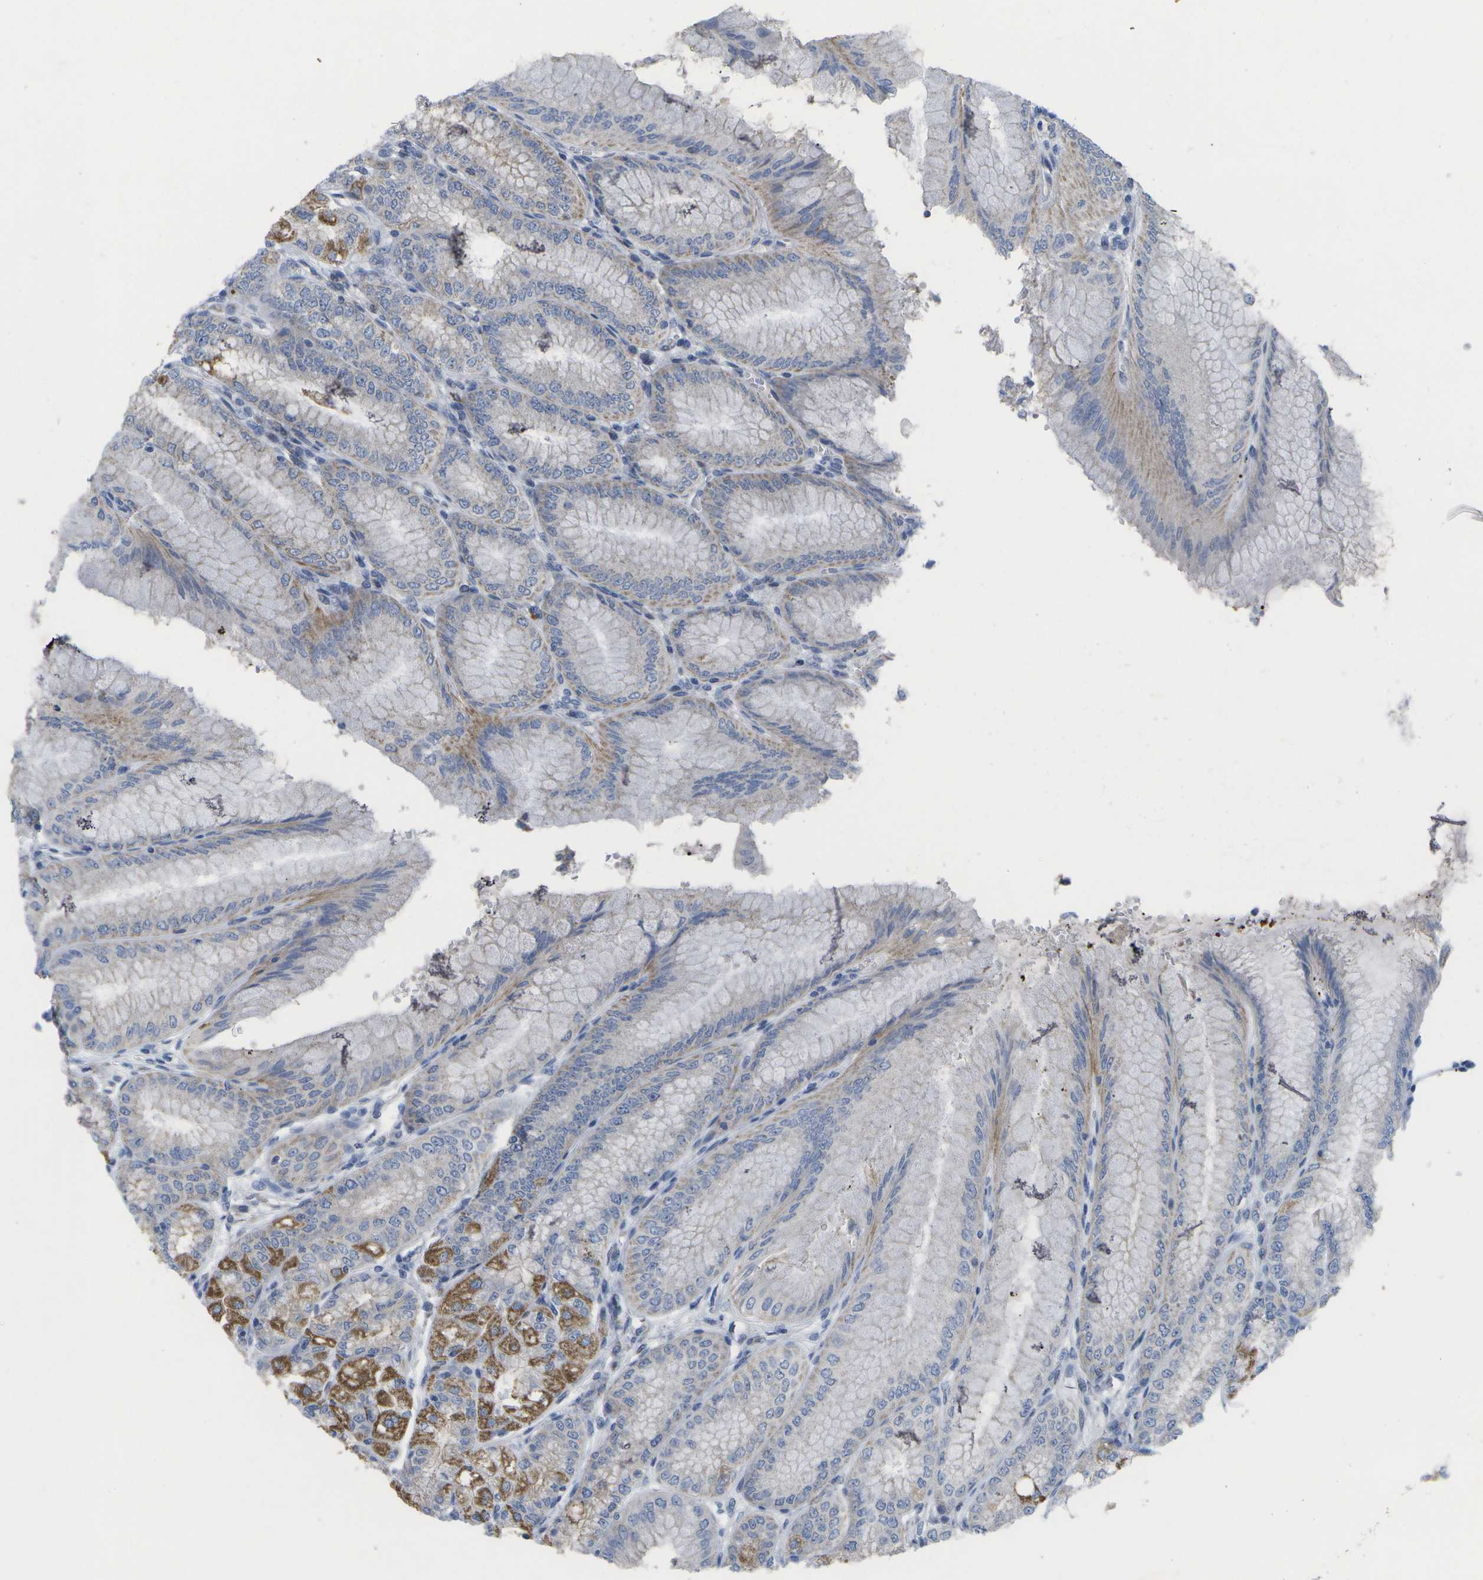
{"staining": {"intensity": "strong", "quantity": "25%-75%", "location": "cytoplasmic/membranous"}, "tissue": "stomach", "cell_type": "Glandular cells", "image_type": "normal", "snomed": [{"axis": "morphology", "description": "Normal tissue, NOS"}, {"axis": "topography", "description": "Stomach, lower"}], "caption": "This micrograph shows immunohistochemistry (IHC) staining of normal human stomach, with high strong cytoplasmic/membranous expression in about 25%-75% of glandular cells.", "gene": "TMEM223", "patient": {"sex": "male", "age": 71}}